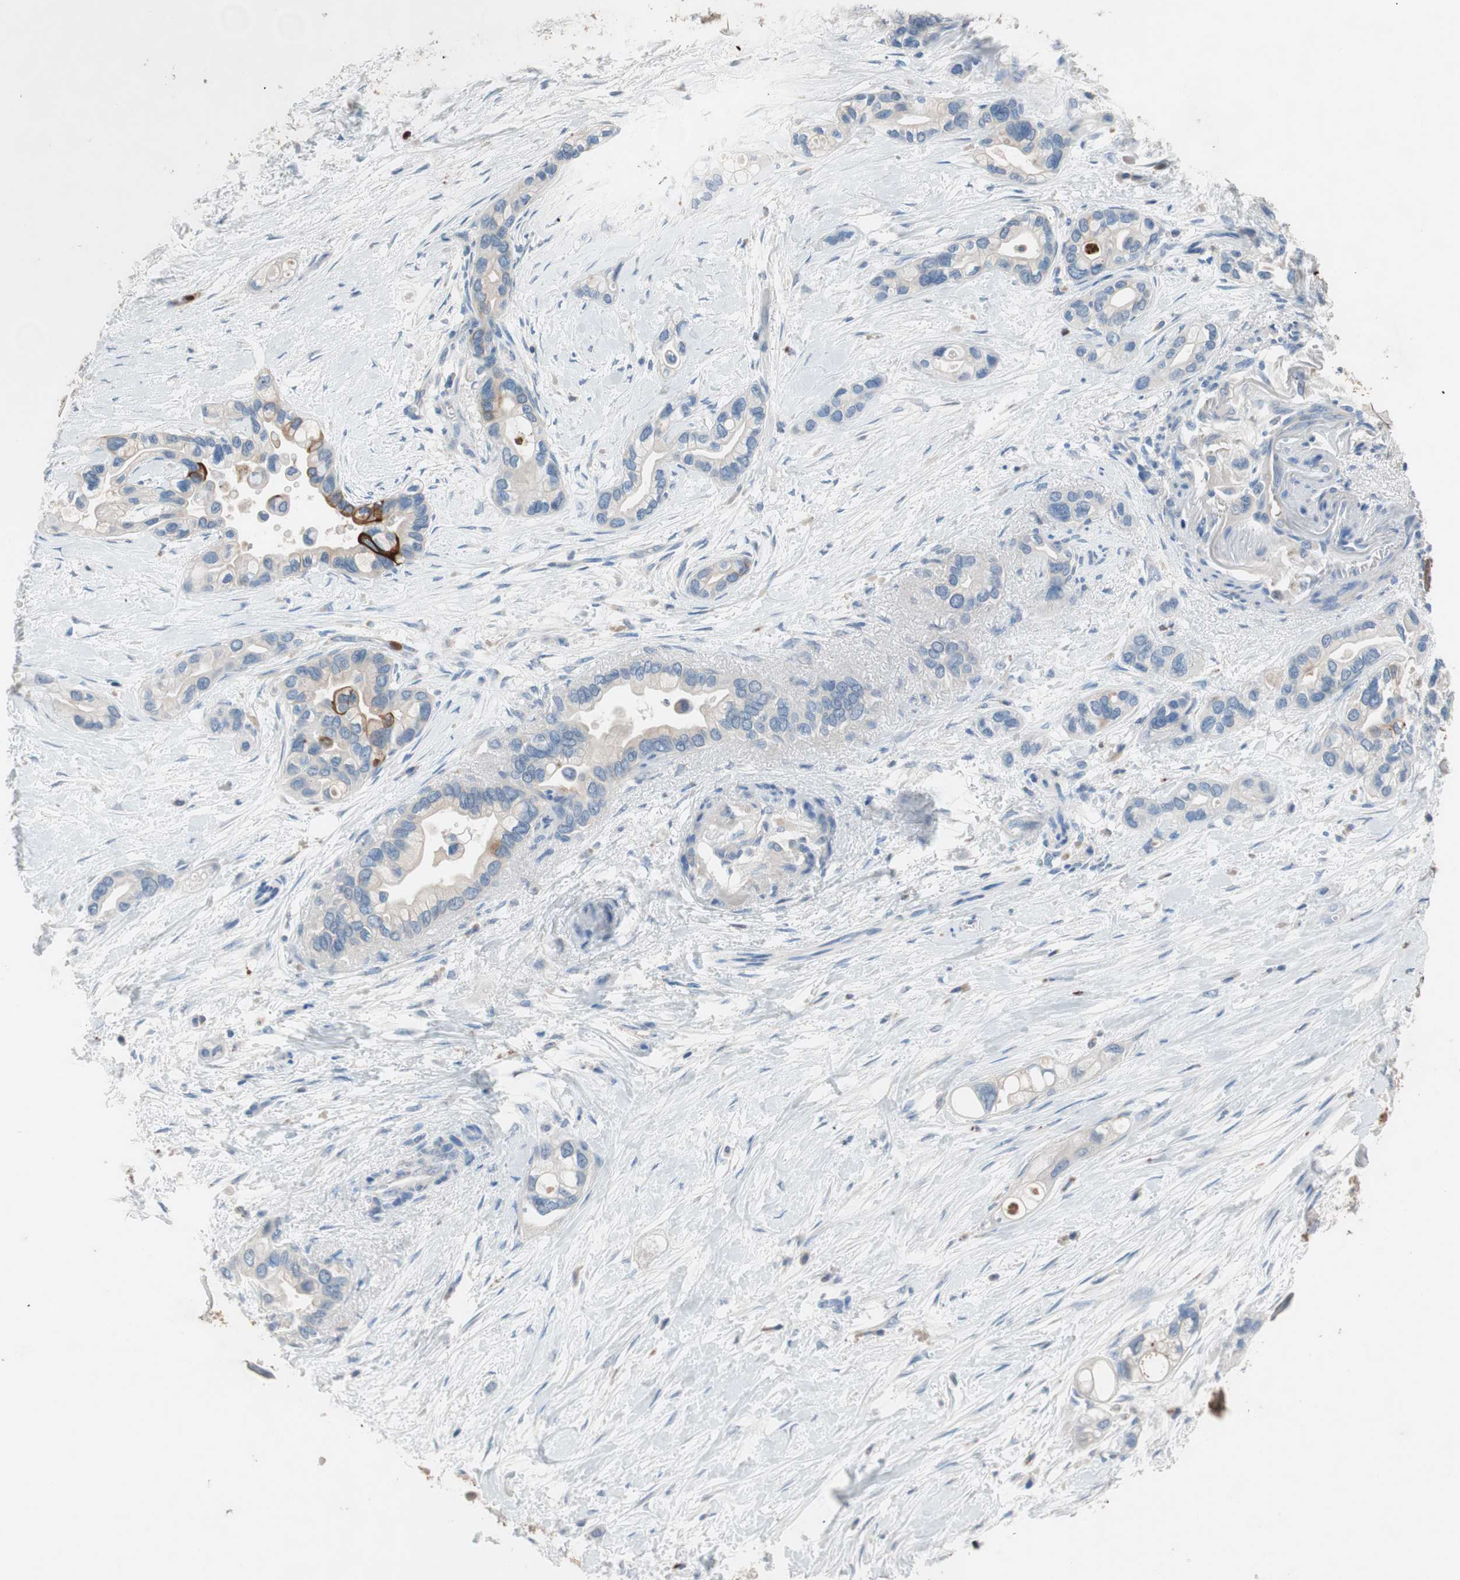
{"staining": {"intensity": "strong", "quantity": "<25%", "location": "cytoplasmic/membranous"}, "tissue": "pancreatic cancer", "cell_type": "Tumor cells", "image_type": "cancer", "snomed": [{"axis": "morphology", "description": "Adenocarcinoma, NOS"}, {"axis": "topography", "description": "Pancreas"}], "caption": "Pancreatic adenocarcinoma stained for a protein exhibits strong cytoplasmic/membranous positivity in tumor cells.", "gene": "CLEC4D", "patient": {"sex": "female", "age": 77}}